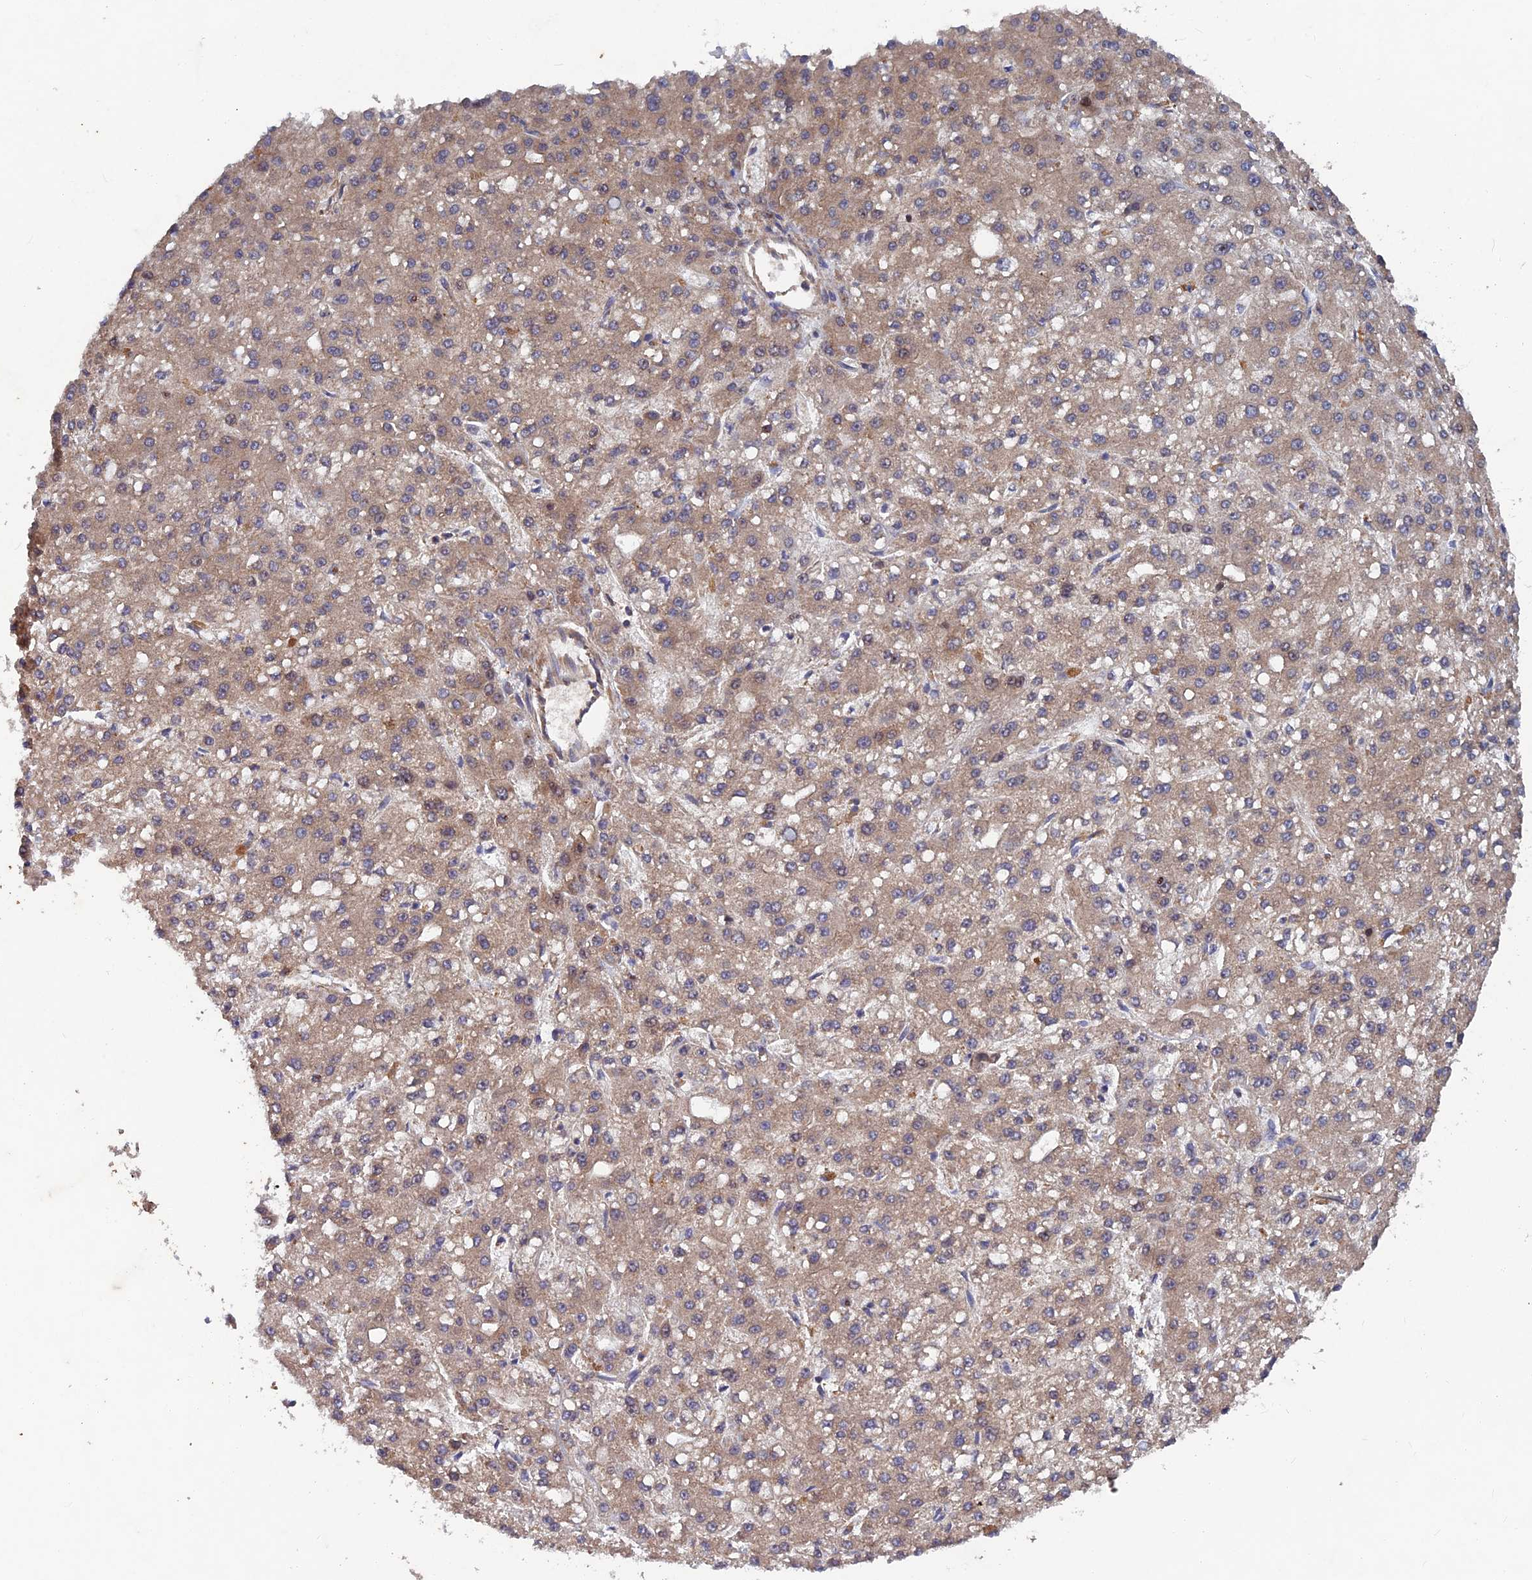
{"staining": {"intensity": "moderate", "quantity": ">75%", "location": "cytoplasmic/membranous"}, "tissue": "liver cancer", "cell_type": "Tumor cells", "image_type": "cancer", "snomed": [{"axis": "morphology", "description": "Carcinoma, Hepatocellular, NOS"}, {"axis": "topography", "description": "Liver"}], "caption": "A medium amount of moderate cytoplasmic/membranous expression is identified in approximately >75% of tumor cells in hepatocellular carcinoma (liver) tissue. (brown staining indicates protein expression, while blue staining denotes nuclei).", "gene": "NCAPG", "patient": {"sex": "male", "age": 67}}